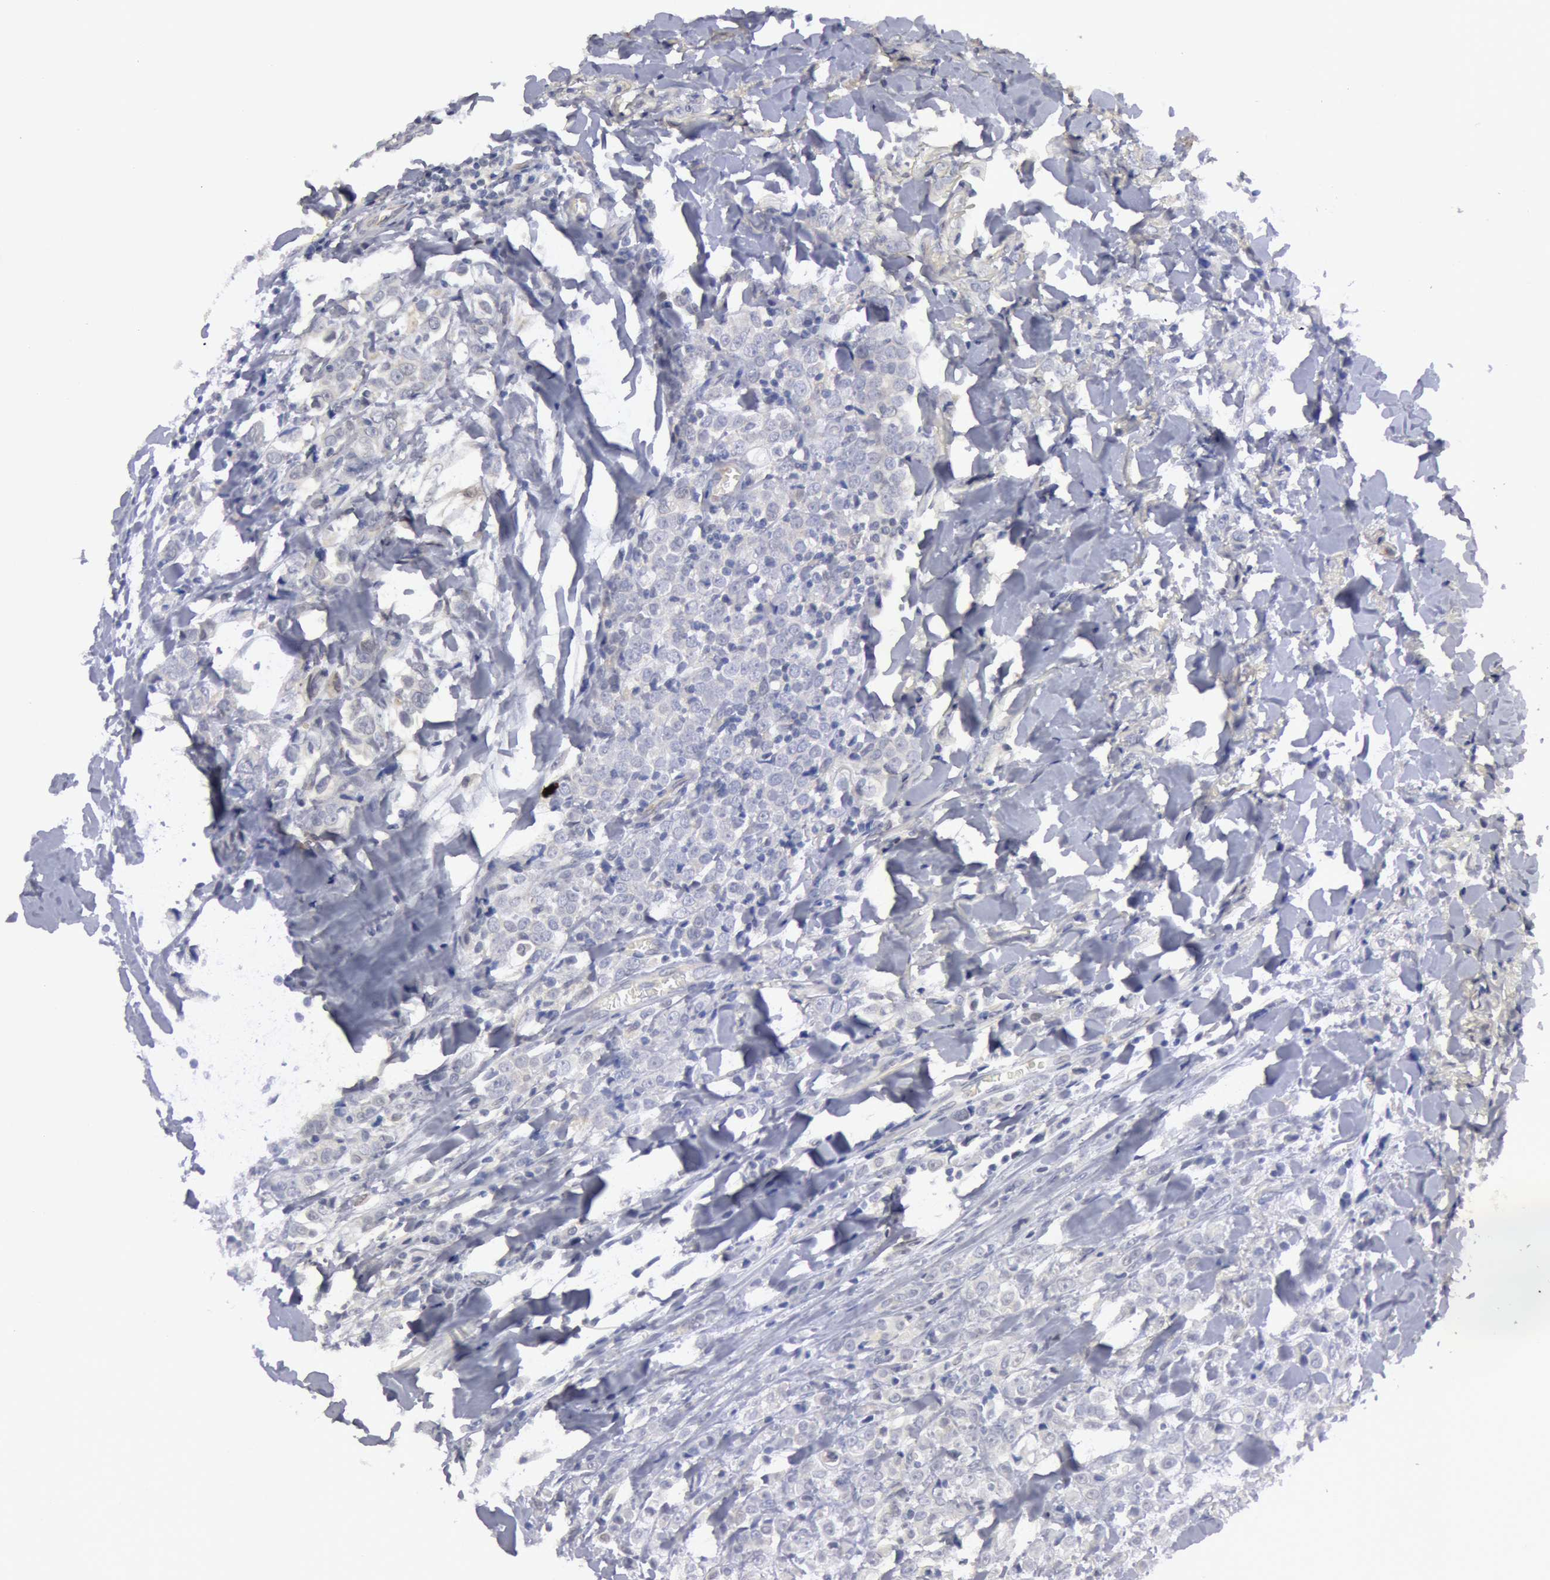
{"staining": {"intensity": "negative", "quantity": "none", "location": "none"}, "tissue": "breast cancer", "cell_type": "Tumor cells", "image_type": "cancer", "snomed": [{"axis": "morphology", "description": "Lobular carcinoma"}, {"axis": "topography", "description": "Breast"}], "caption": "Immunohistochemical staining of lobular carcinoma (breast) demonstrates no significant positivity in tumor cells. (DAB (3,3'-diaminobenzidine) immunohistochemistry visualized using brightfield microscopy, high magnification).", "gene": "TXNRD1", "patient": {"sex": "female", "age": 57}}